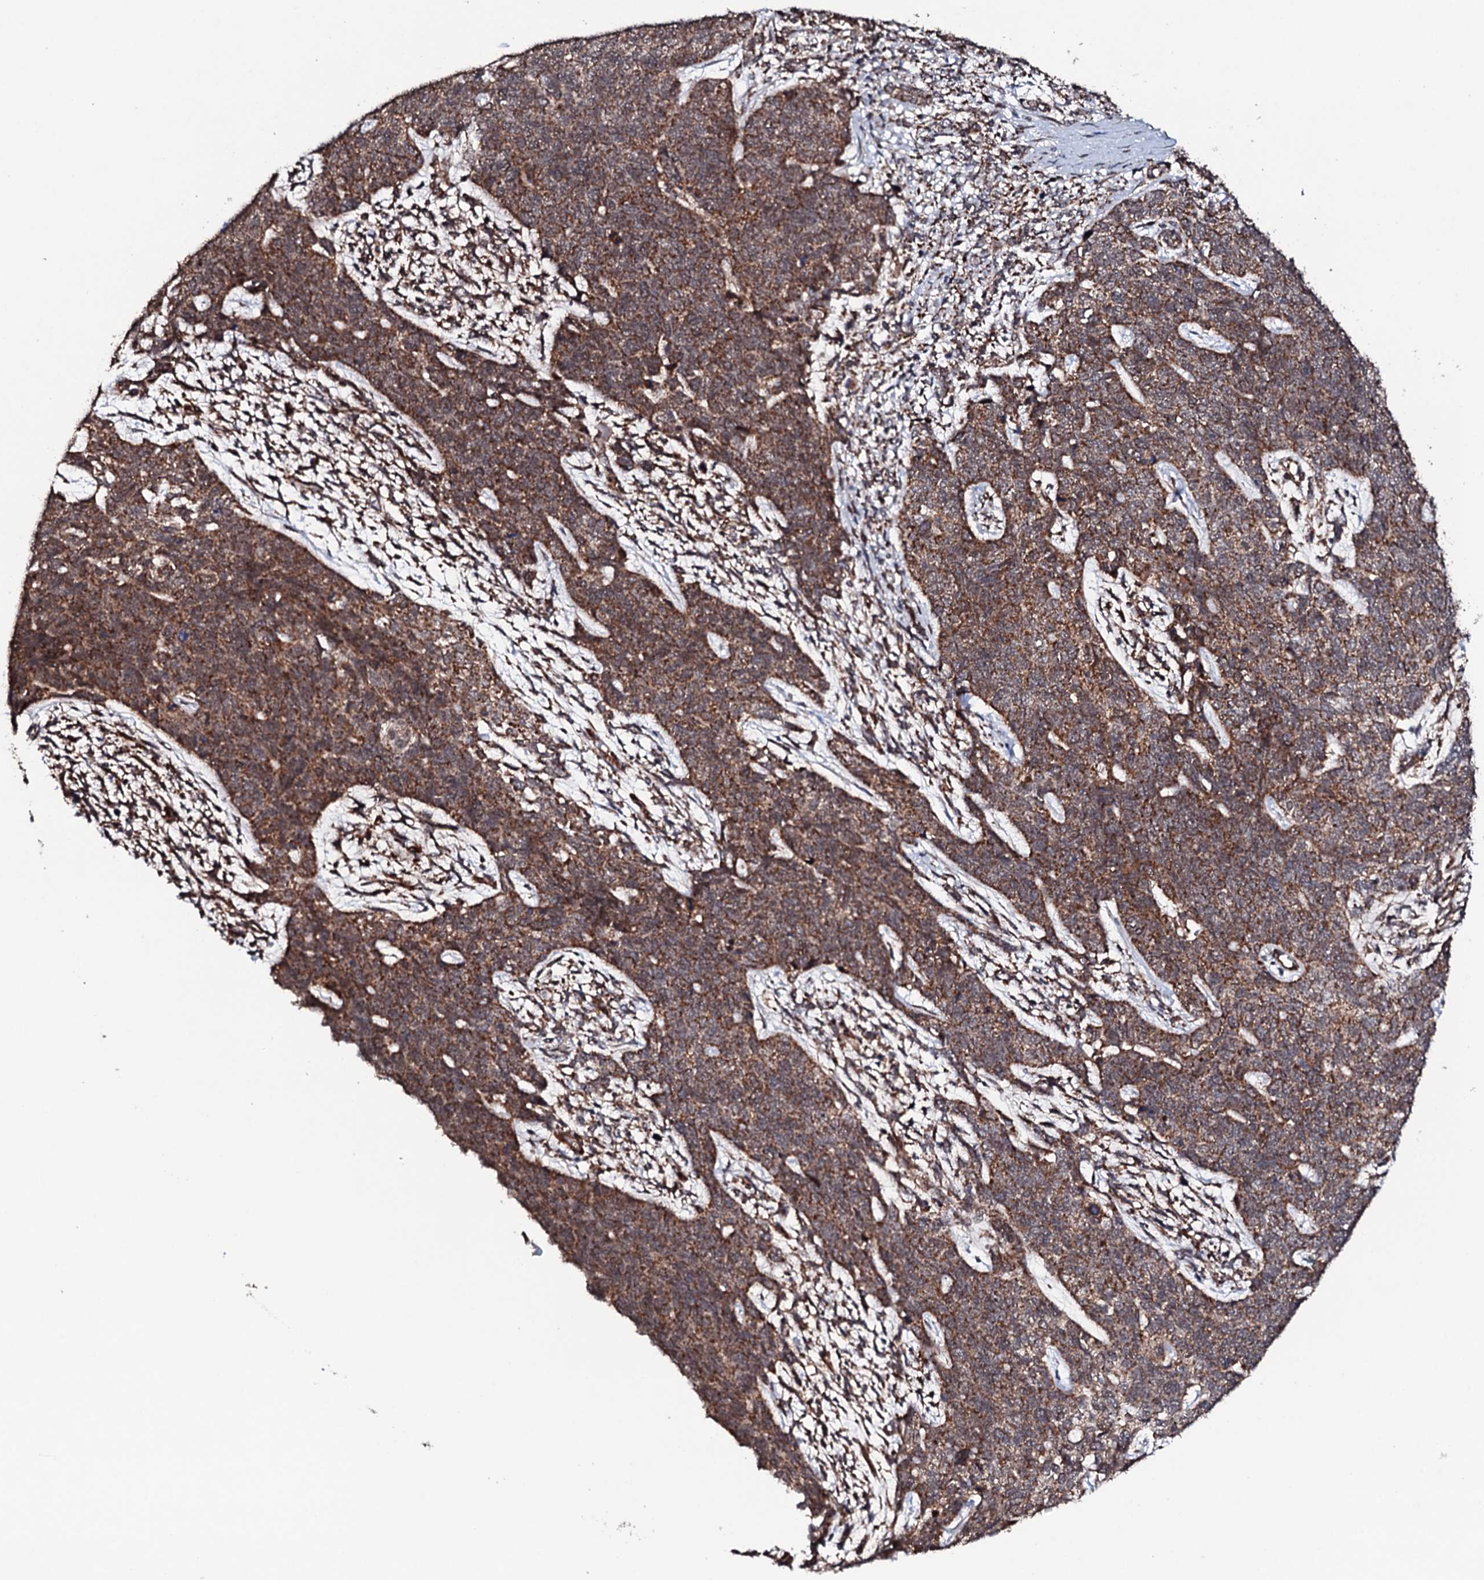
{"staining": {"intensity": "strong", "quantity": ">75%", "location": "cytoplasmic/membranous"}, "tissue": "cervical cancer", "cell_type": "Tumor cells", "image_type": "cancer", "snomed": [{"axis": "morphology", "description": "Squamous cell carcinoma, NOS"}, {"axis": "topography", "description": "Cervix"}], "caption": "Brown immunohistochemical staining in cervical cancer (squamous cell carcinoma) shows strong cytoplasmic/membranous positivity in about >75% of tumor cells. The protein is stained brown, and the nuclei are stained in blue (DAB IHC with brightfield microscopy, high magnification).", "gene": "MTIF3", "patient": {"sex": "female", "age": 63}}